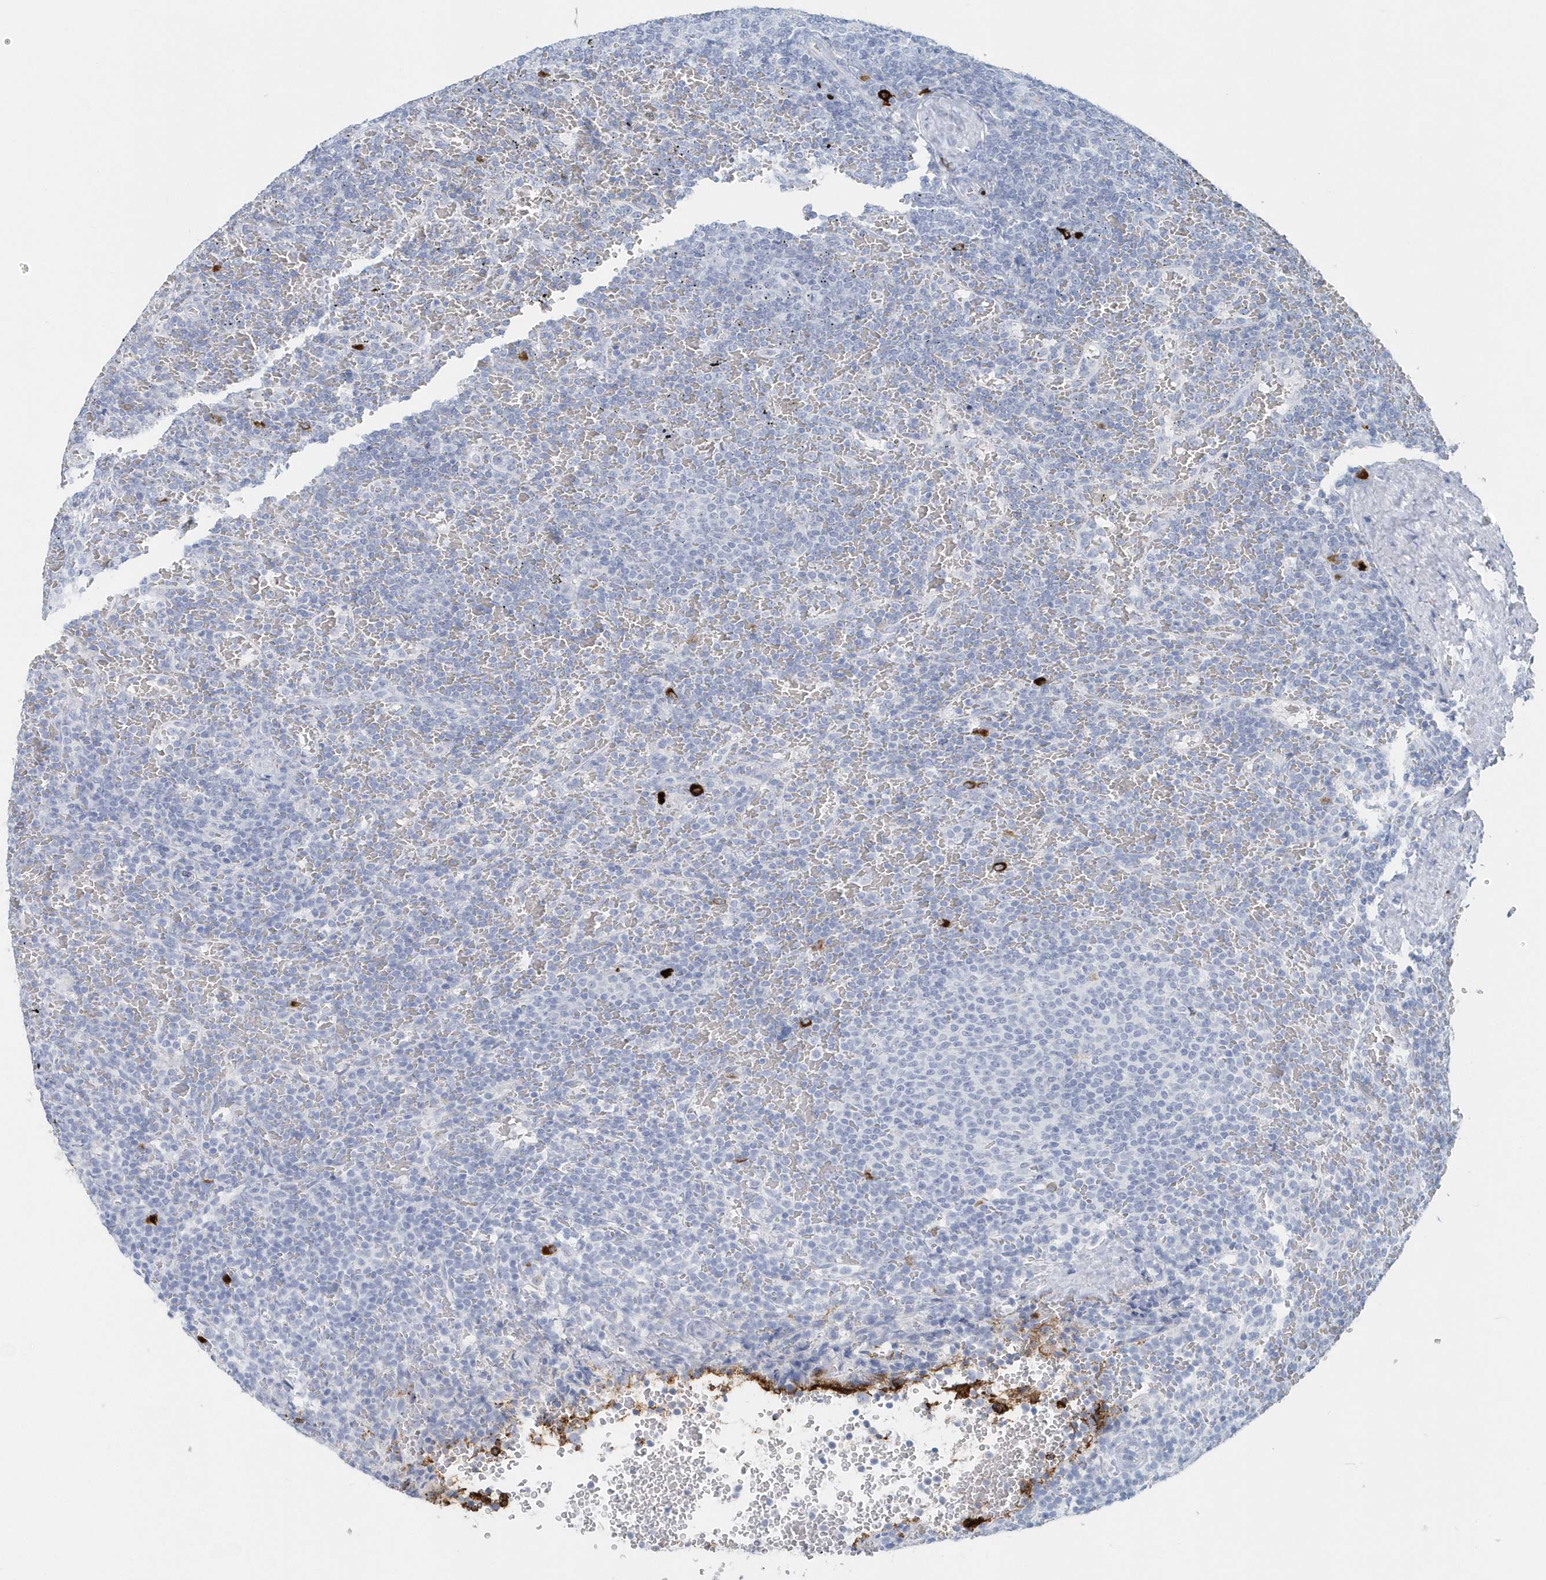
{"staining": {"intensity": "negative", "quantity": "none", "location": "none"}, "tissue": "lymphoma", "cell_type": "Tumor cells", "image_type": "cancer", "snomed": [{"axis": "morphology", "description": "Malignant lymphoma, non-Hodgkin's type, Low grade"}, {"axis": "topography", "description": "Spleen"}], "caption": "Immunohistochemical staining of malignant lymphoma, non-Hodgkin's type (low-grade) reveals no significant staining in tumor cells.", "gene": "JCHAIN", "patient": {"sex": "female", "age": 77}}